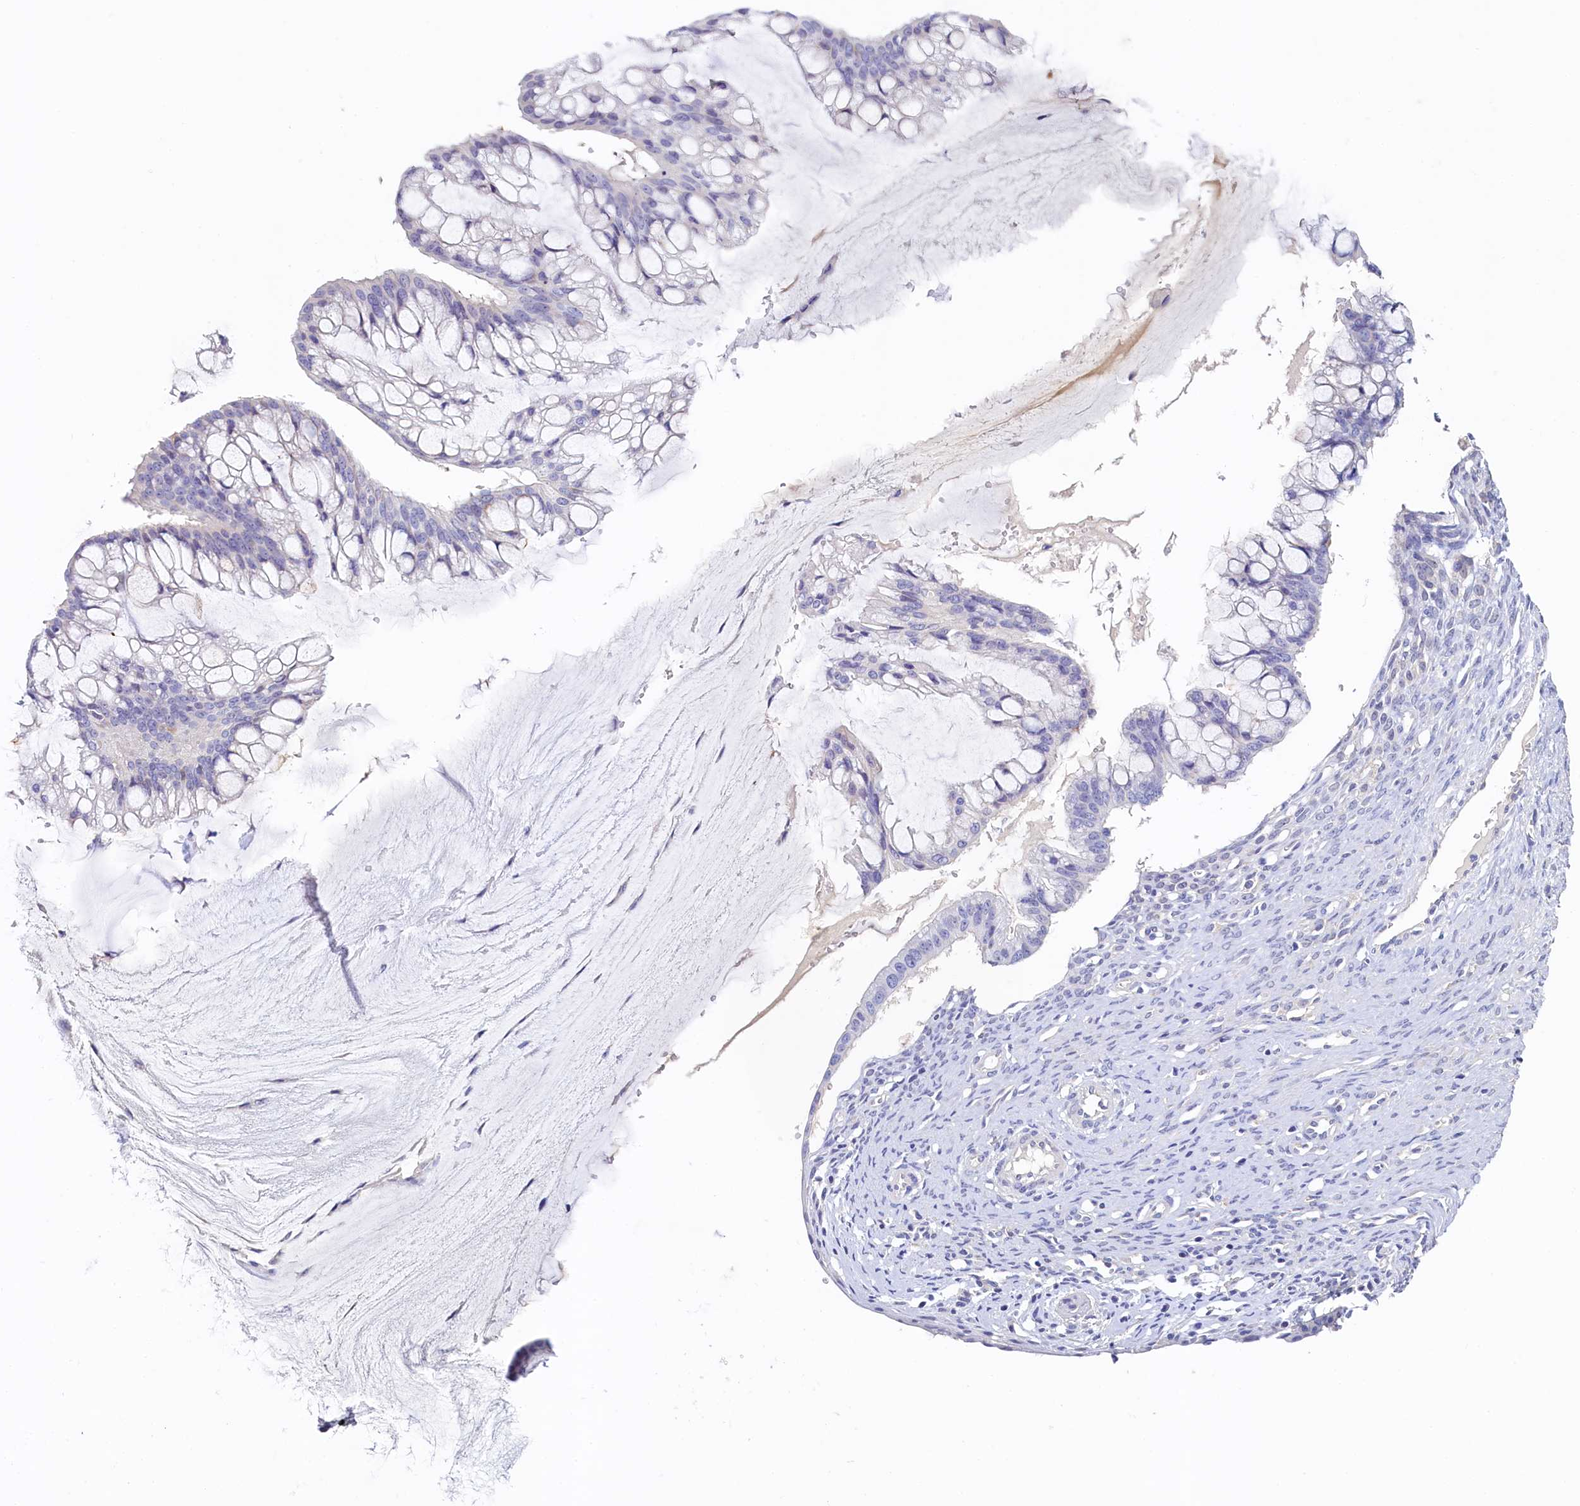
{"staining": {"intensity": "negative", "quantity": "none", "location": "none"}, "tissue": "ovarian cancer", "cell_type": "Tumor cells", "image_type": "cancer", "snomed": [{"axis": "morphology", "description": "Cystadenocarcinoma, mucinous, NOS"}, {"axis": "topography", "description": "Ovary"}], "caption": "Immunohistochemistry (IHC) image of neoplastic tissue: ovarian cancer stained with DAB (3,3'-diaminobenzidine) reveals no significant protein expression in tumor cells. (Stains: DAB immunohistochemistry with hematoxylin counter stain, Microscopy: brightfield microscopy at high magnification).", "gene": "DTD1", "patient": {"sex": "female", "age": 73}}